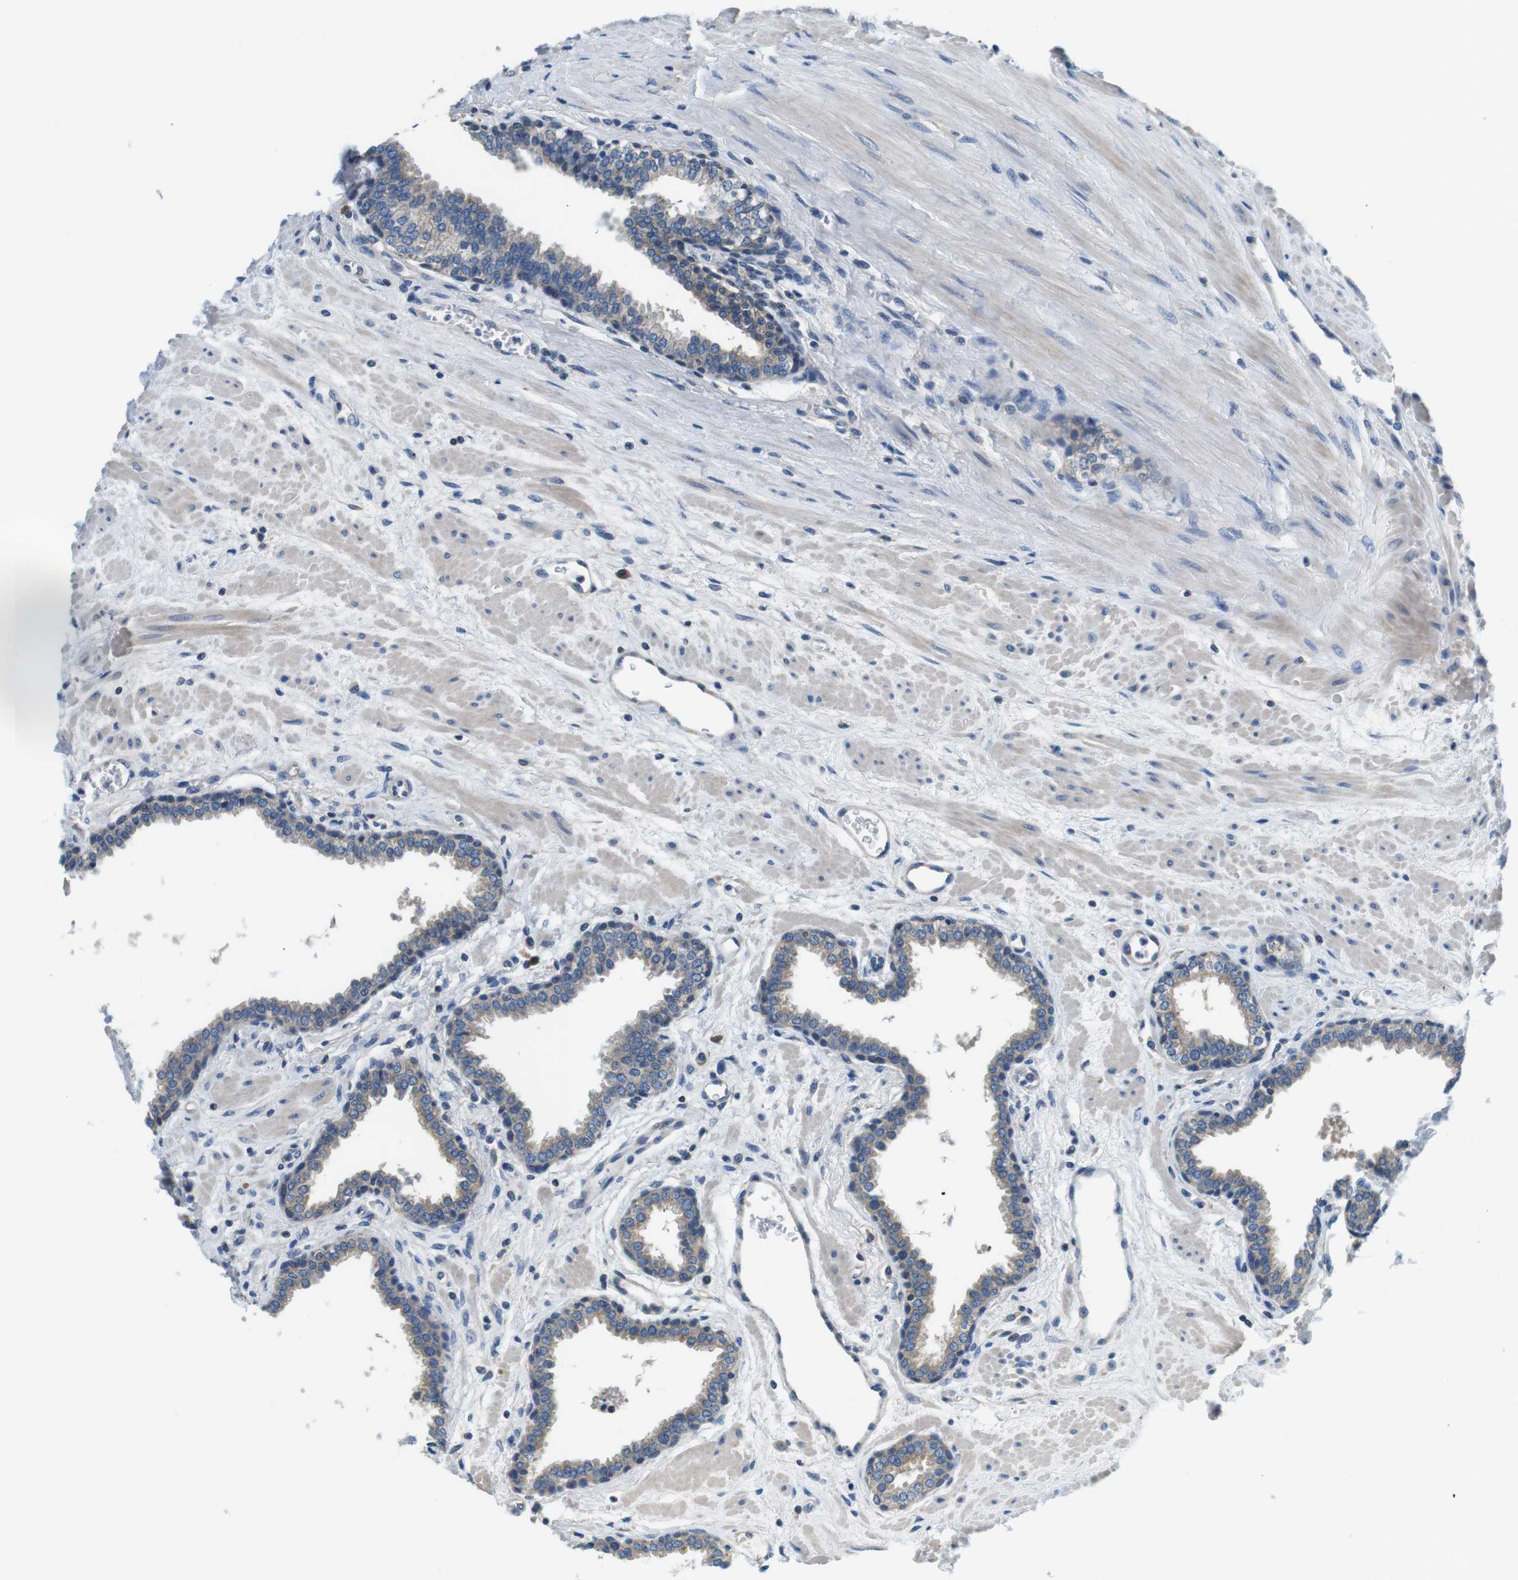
{"staining": {"intensity": "weak", "quantity": "25%-75%", "location": "cytoplasmic/membranous"}, "tissue": "prostate", "cell_type": "Glandular cells", "image_type": "normal", "snomed": [{"axis": "morphology", "description": "Normal tissue, NOS"}, {"axis": "topography", "description": "Prostate"}], "caption": "A brown stain highlights weak cytoplasmic/membranous expression of a protein in glandular cells of unremarkable human prostate. The protein is stained brown, and the nuclei are stained in blue (DAB (3,3'-diaminobenzidine) IHC with brightfield microscopy, high magnification).", "gene": "DENND4C", "patient": {"sex": "male", "age": 51}}